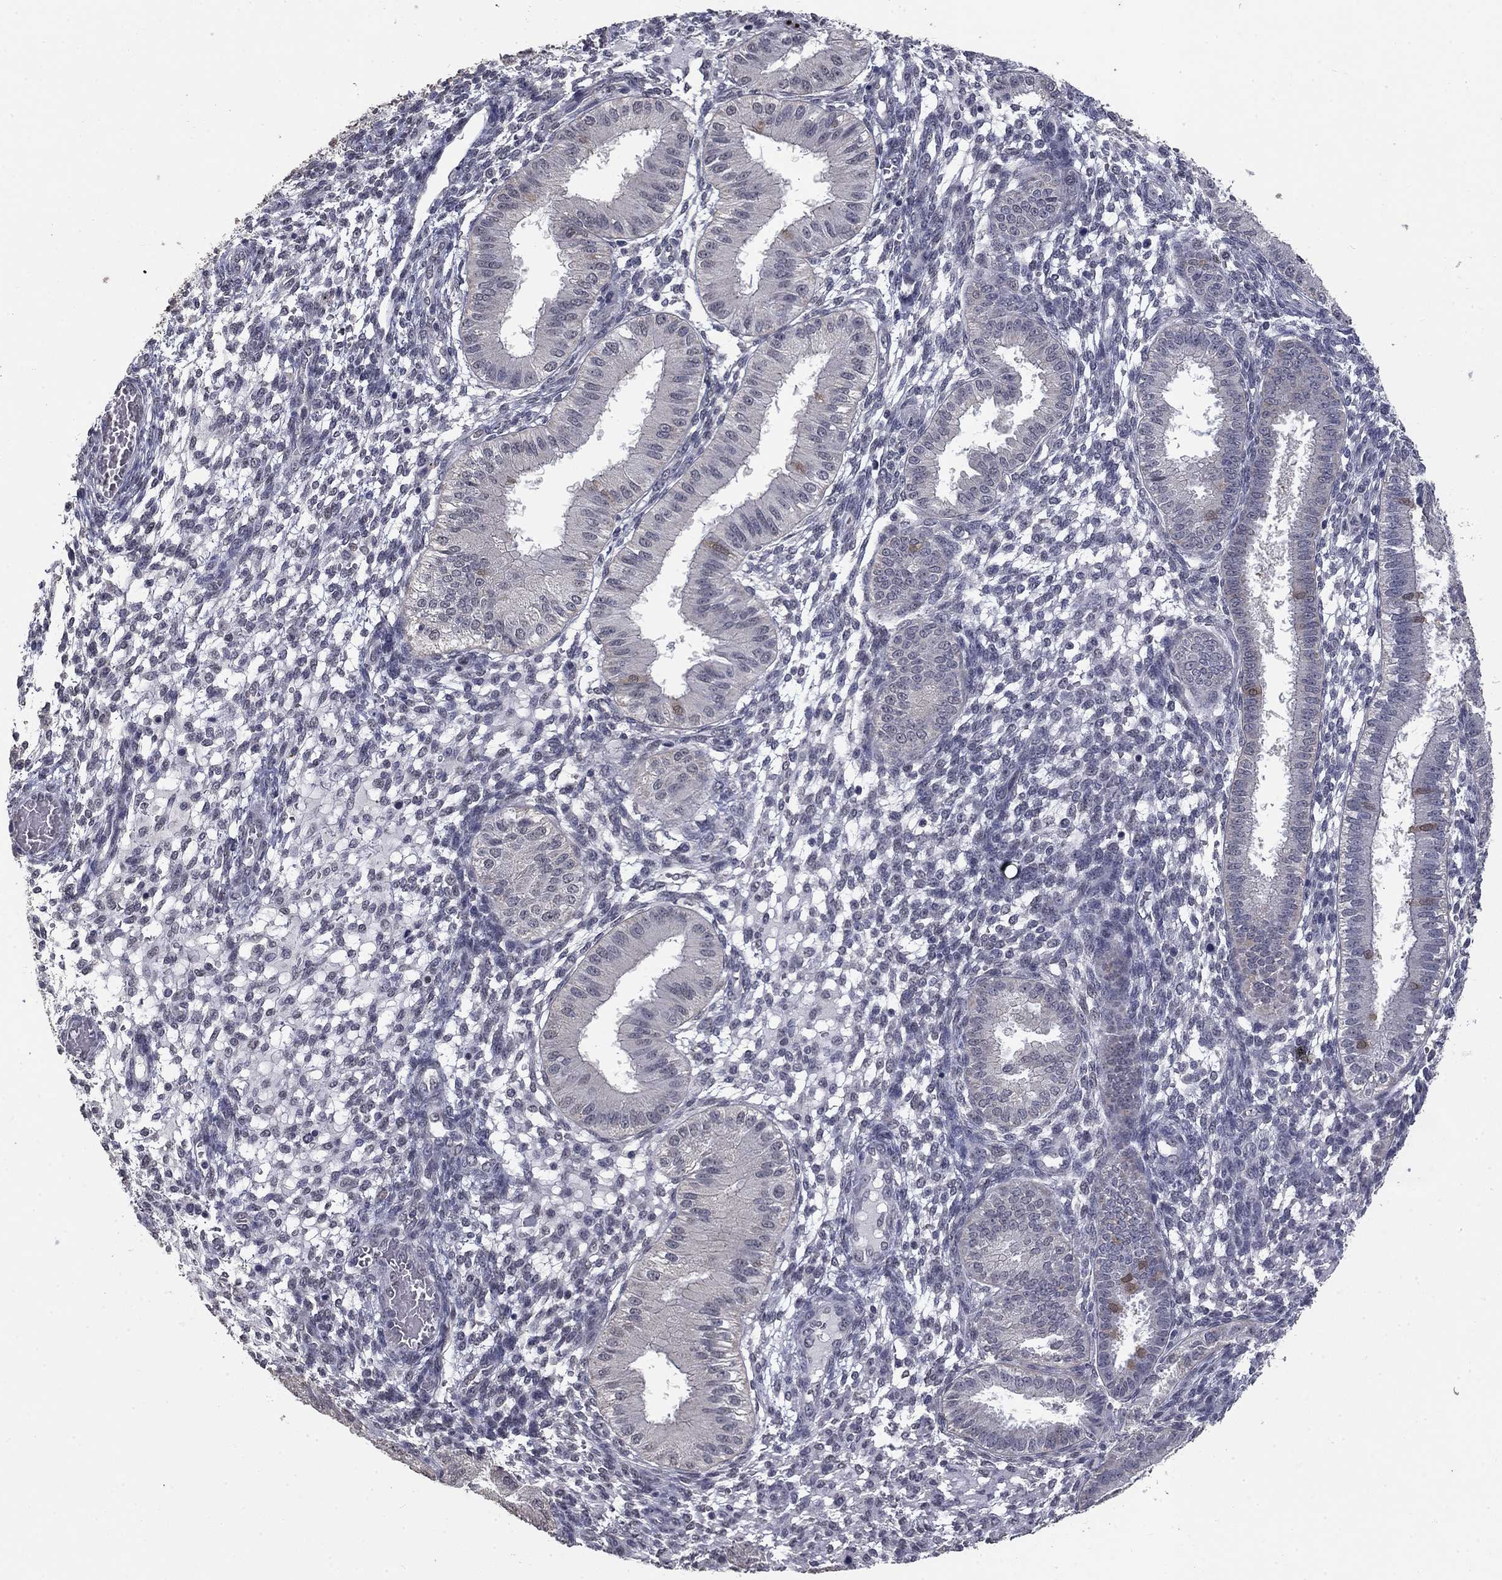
{"staining": {"intensity": "negative", "quantity": "none", "location": "none"}, "tissue": "endometrium", "cell_type": "Cells in endometrial stroma", "image_type": "normal", "snomed": [{"axis": "morphology", "description": "Normal tissue, NOS"}, {"axis": "topography", "description": "Endometrium"}], "caption": "A high-resolution photomicrograph shows immunohistochemistry staining of benign endometrium, which demonstrates no significant positivity in cells in endometrial stroma. (Brightfield microscopy of DAB (3,3'-diaminobenzidine) immunohistochemistry (IHC) at high magnification).", "gene": "SPATA33", "patient": {"sex": "female", "age": 43}}